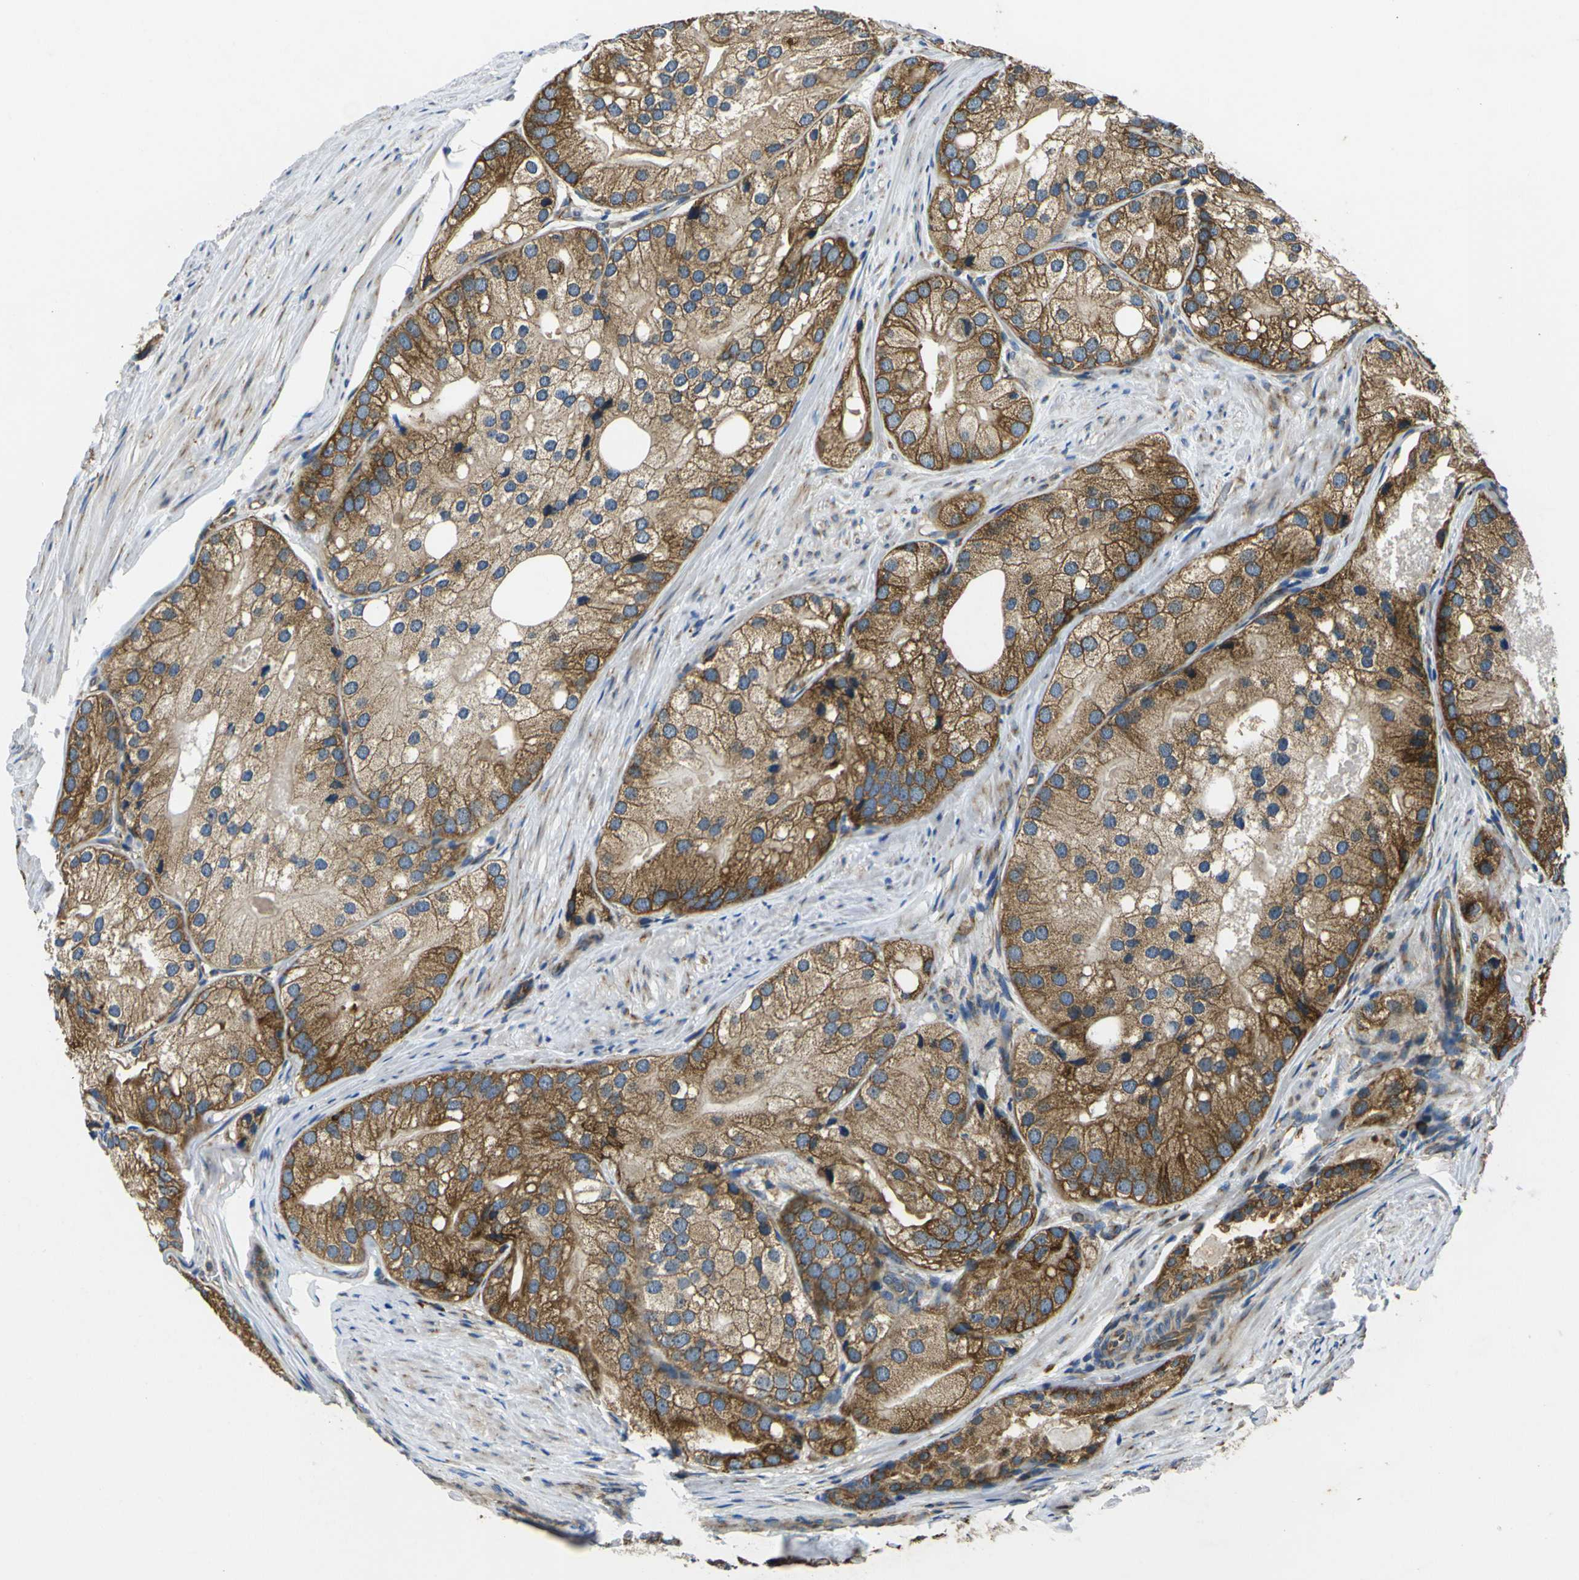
{"staining": {"intensity": "moderate", "quantity": ">75%", "location": "cytoplasmic/membranous"}, "tissue": "prostate cancer", "cell_type": "Tumor cells", "image_type": "cancer", "snomed": [{"axis": "morphology", "description": "Adenocarcinoma, Low grade"}, {"axis": "topography", "description": "Prostate"}], "caption": "The image shows a brown stain indicating the presence of a protein in the cytoplasmic/membranous of tumor cells in low-grade adenocarcinoma (prostate).", "gene": "RPSA", "patient": {"sex": "male", "age": 69}}